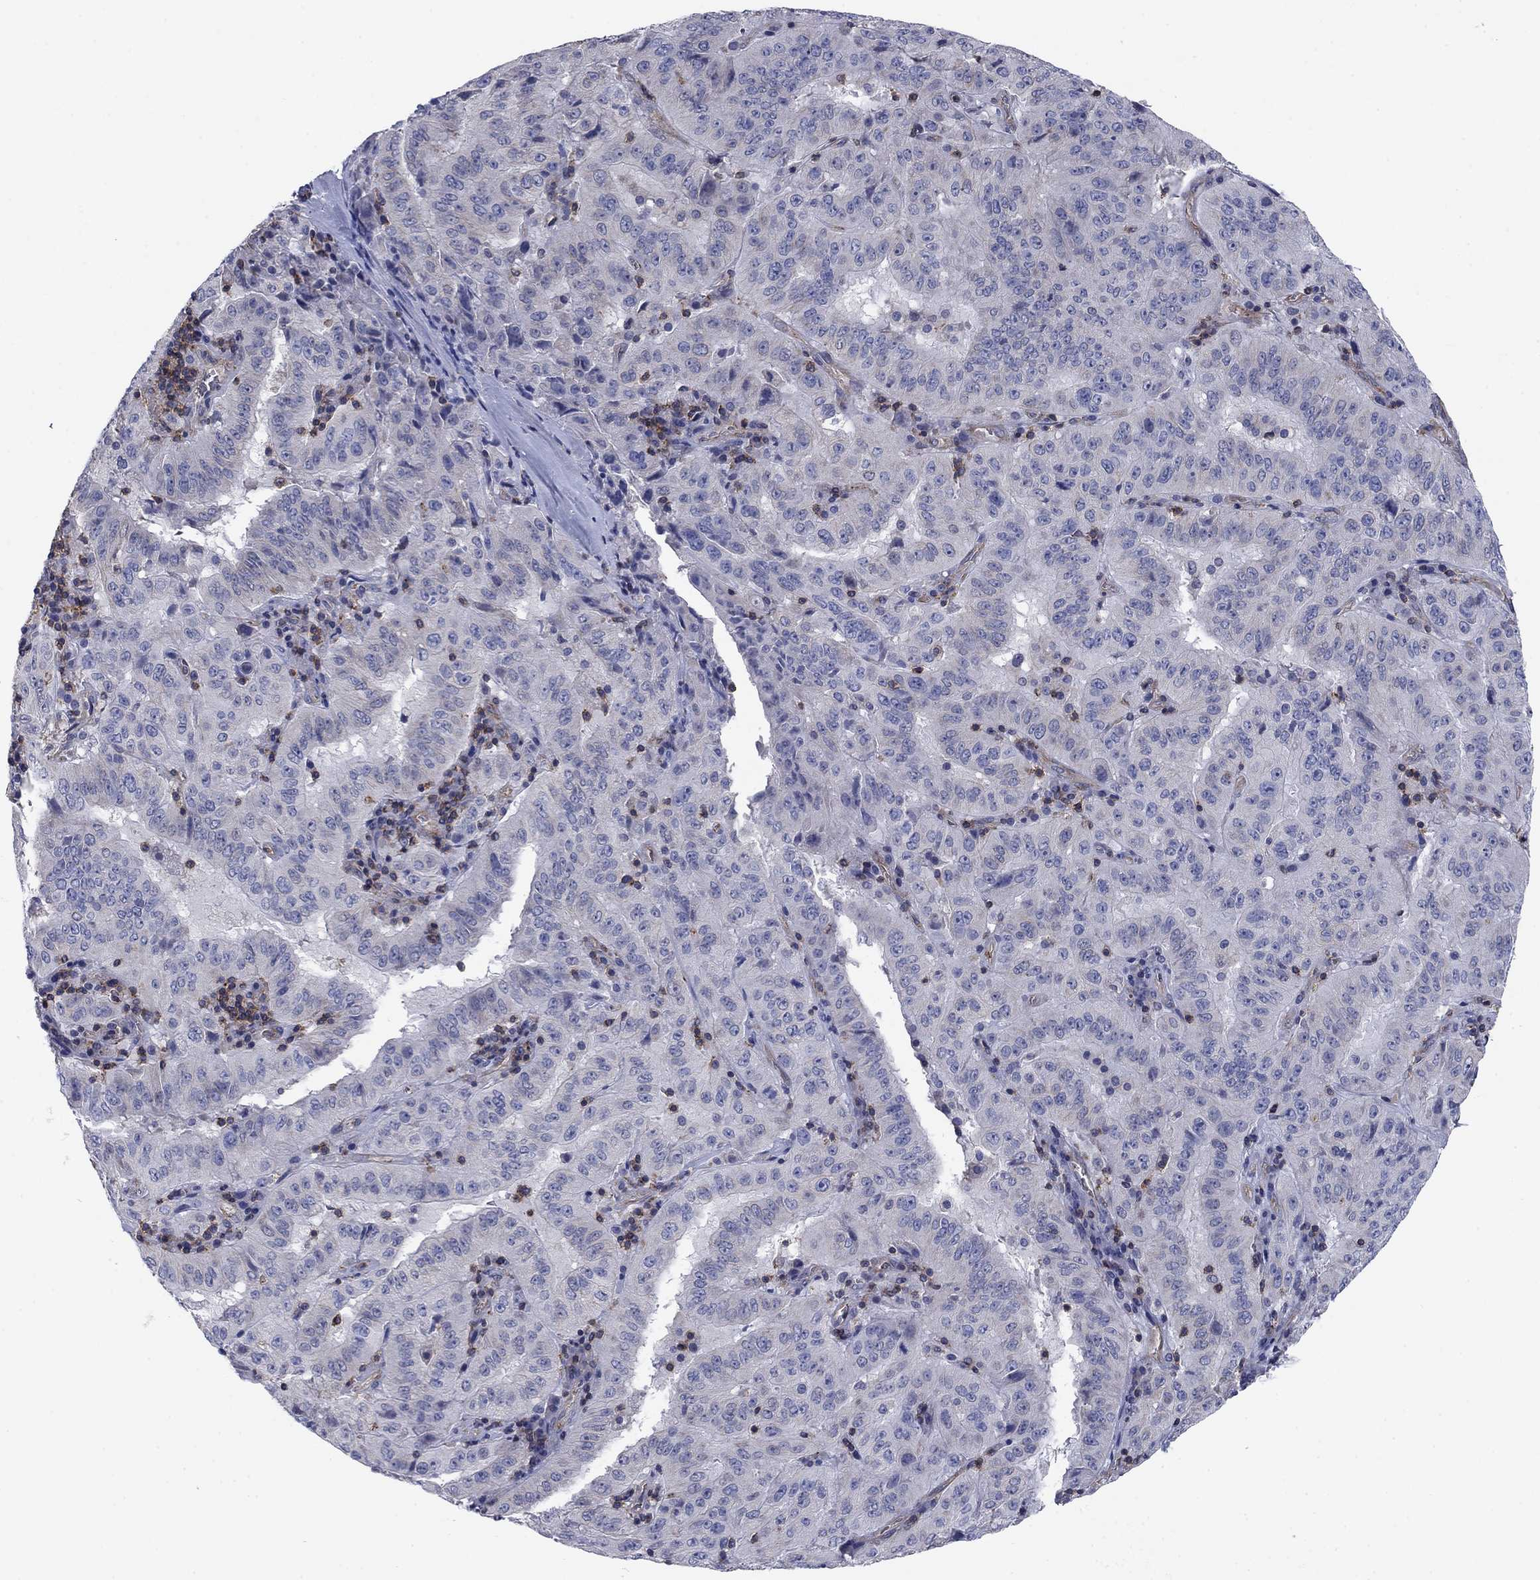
{"staining": {"intensity": "negative", "quantity": "none", "location": "none"}, "tissue": "pancreatic cancer", "cell_type": "Tumor cells", "image_type": "cancer", "snomed": [{"axis": "morphology", "description": "Adenocarcinoma, NOS"}, {"axis": "topography", "description": "Pancreas"}], "caption": "High magnification brightfield microscopy of pancreatic cancer stained with DAB (brown) and counterstained with hematoxylin (blue): tumor cells show no significant positivity.", "gene": "PSD4", "patient": {"sex": "male", "age": 63}}